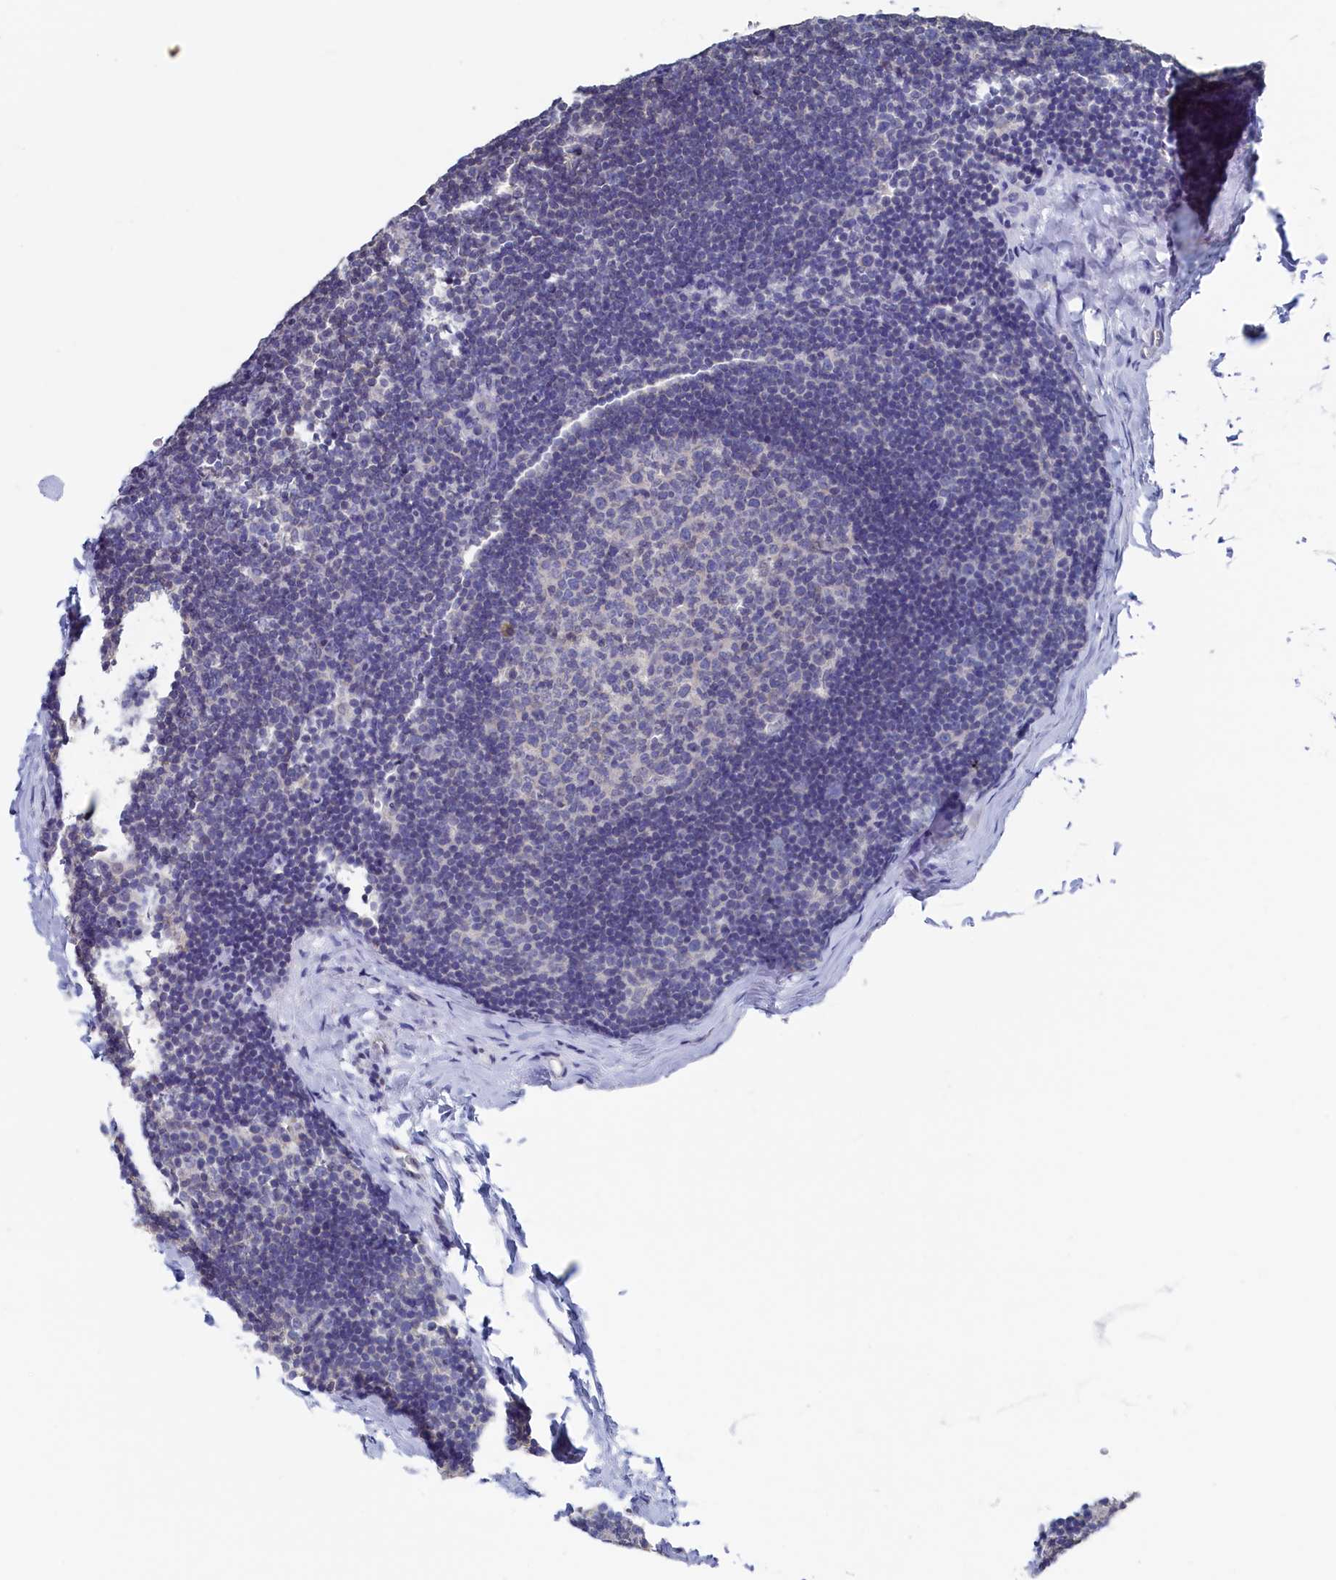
{"staining": {"intensity": "negative", "quantity": "none", "location": "none"}, "tissue": "lymph node", "cell_type": "Germinal center cells", "image_type": "normal", "snomed": [{"axis": "morphology", "description": "Normal tissue, NOS"}, {"axis": "topography", "description": "Lymph node"}], "caption": "Immunohistochemistry (IHC) of benign lymph node reveals no expression in germinal center cells. The staining is performed using DAB brown chromogen with nuclei counter-stained in using hematoxylin.", "gene": "C11orf54", "patient": {"sex": "female", "age": 22}}